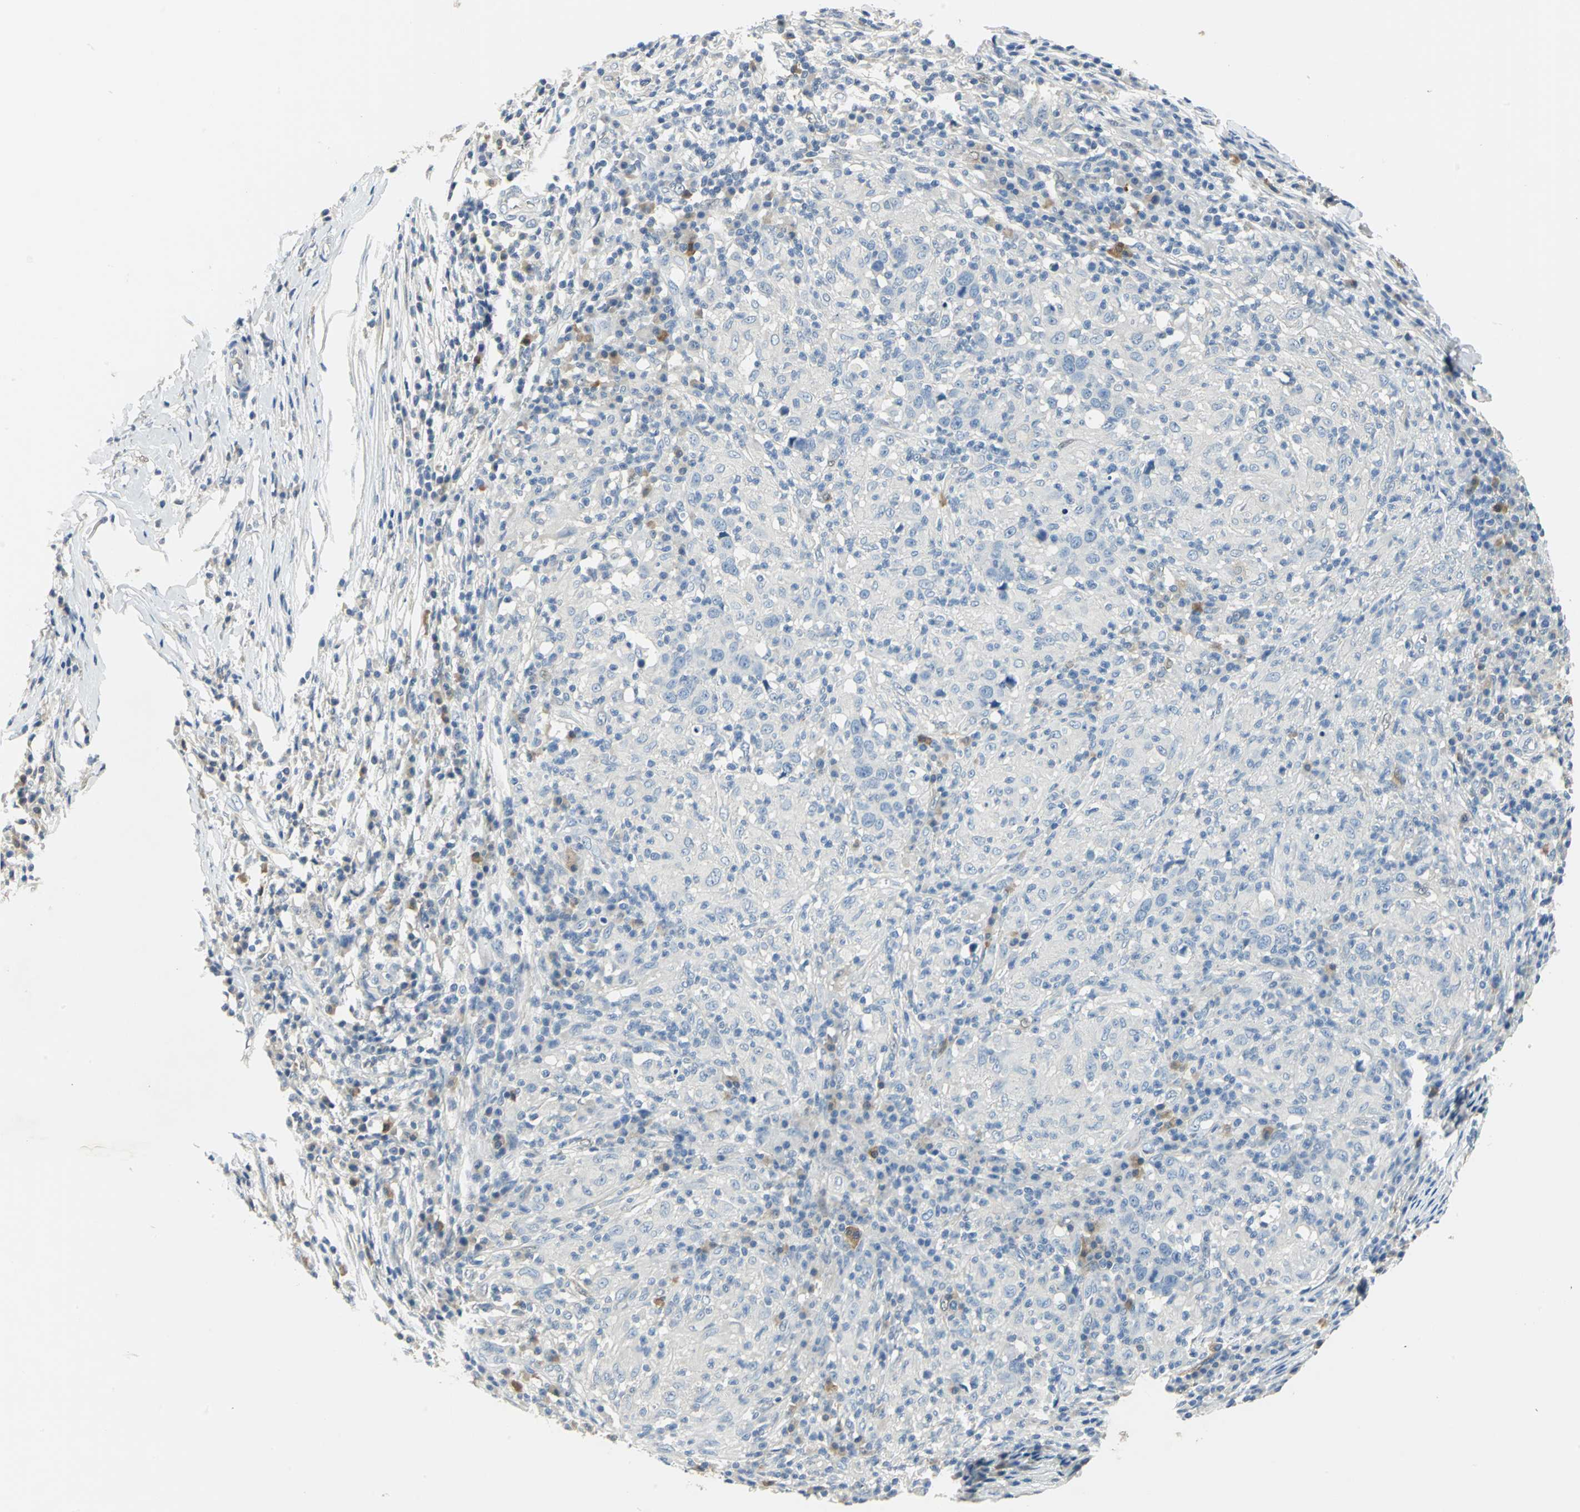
{"staining": {"intensity": "negative", "quantity": "none", "location": "none"}, "tissue": "head and neck cancer", "cell_type": "Tumor cells", "image_type": "cancer", "snomed": [{"axis": "morphology", "description": "Adenocarcinoma, NOS"}, {"axis": "topography", "description": "Salivary gland"}, {"axis": "topography", "description": "Head-Neck"}], "caption": "This is an immunohistochemistry (IHC) histopathology image of human adenocarcinoma (head and neck). There is no positivity in tumor cells.", "gene": "UCHL1", "patient": {"sex": "female", "age": 65}}